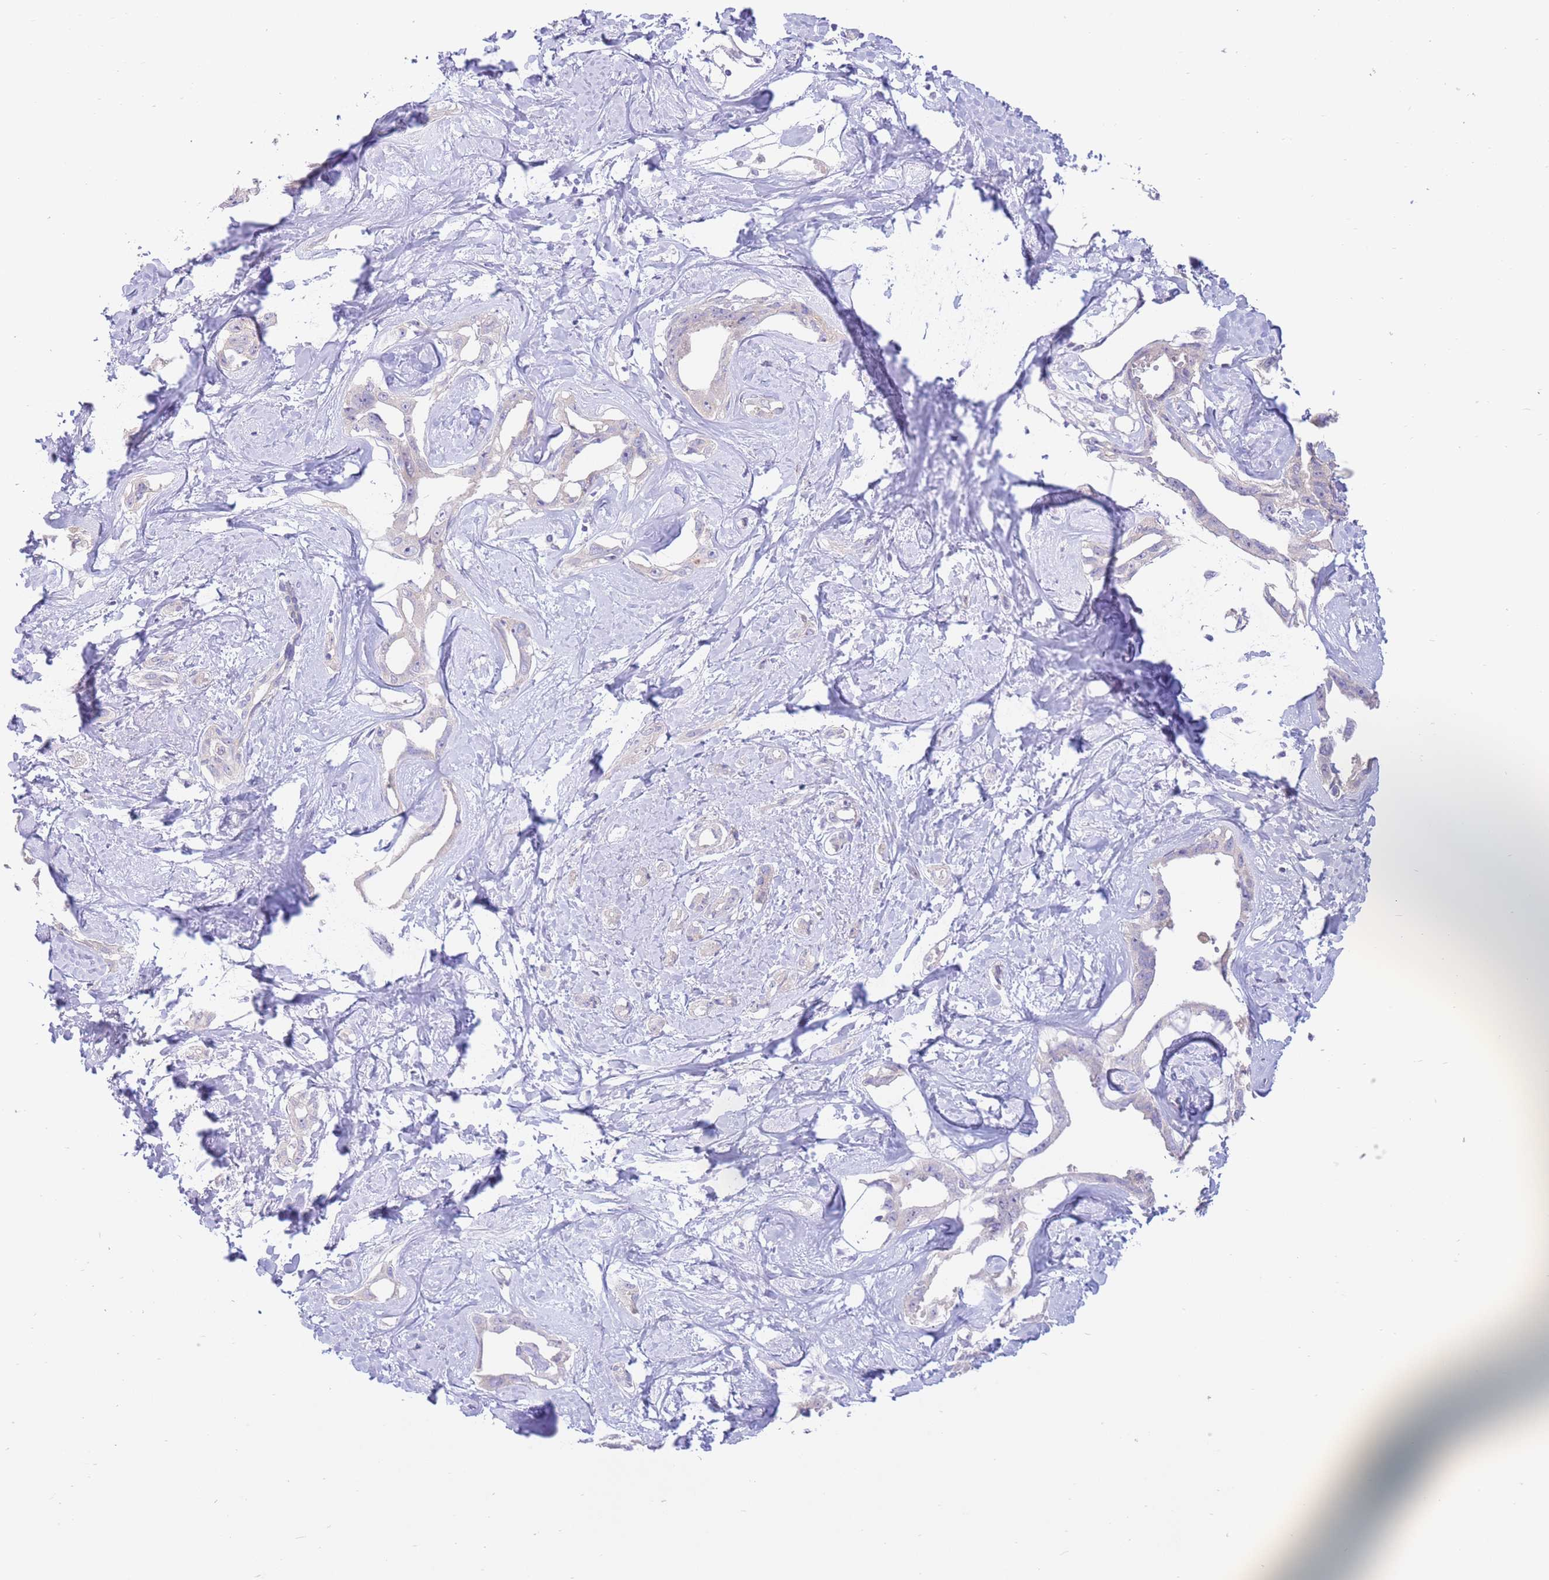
{"staining": {"intensity": "negative", "quantity": "none", "location": "none"}, "tissue": "liver cancer", "cell_type": "Tumor cells", "image_type": "cancer", "snomed": [{"axis": "morphology", "description": "Cholangiocarcinoma"}, {"axis": "topography", "description": "Liver"}], "caption": "IHC histopathology image of neoplastic tissue: human liver cancer (cholangiocarcinoma) stained with DAB (3,3'-diaminobenzidine) displays no significant protein positivity in tumor cells.", "gene": "ALS2CL", "patient": {"sex": "male", "age": 59}}